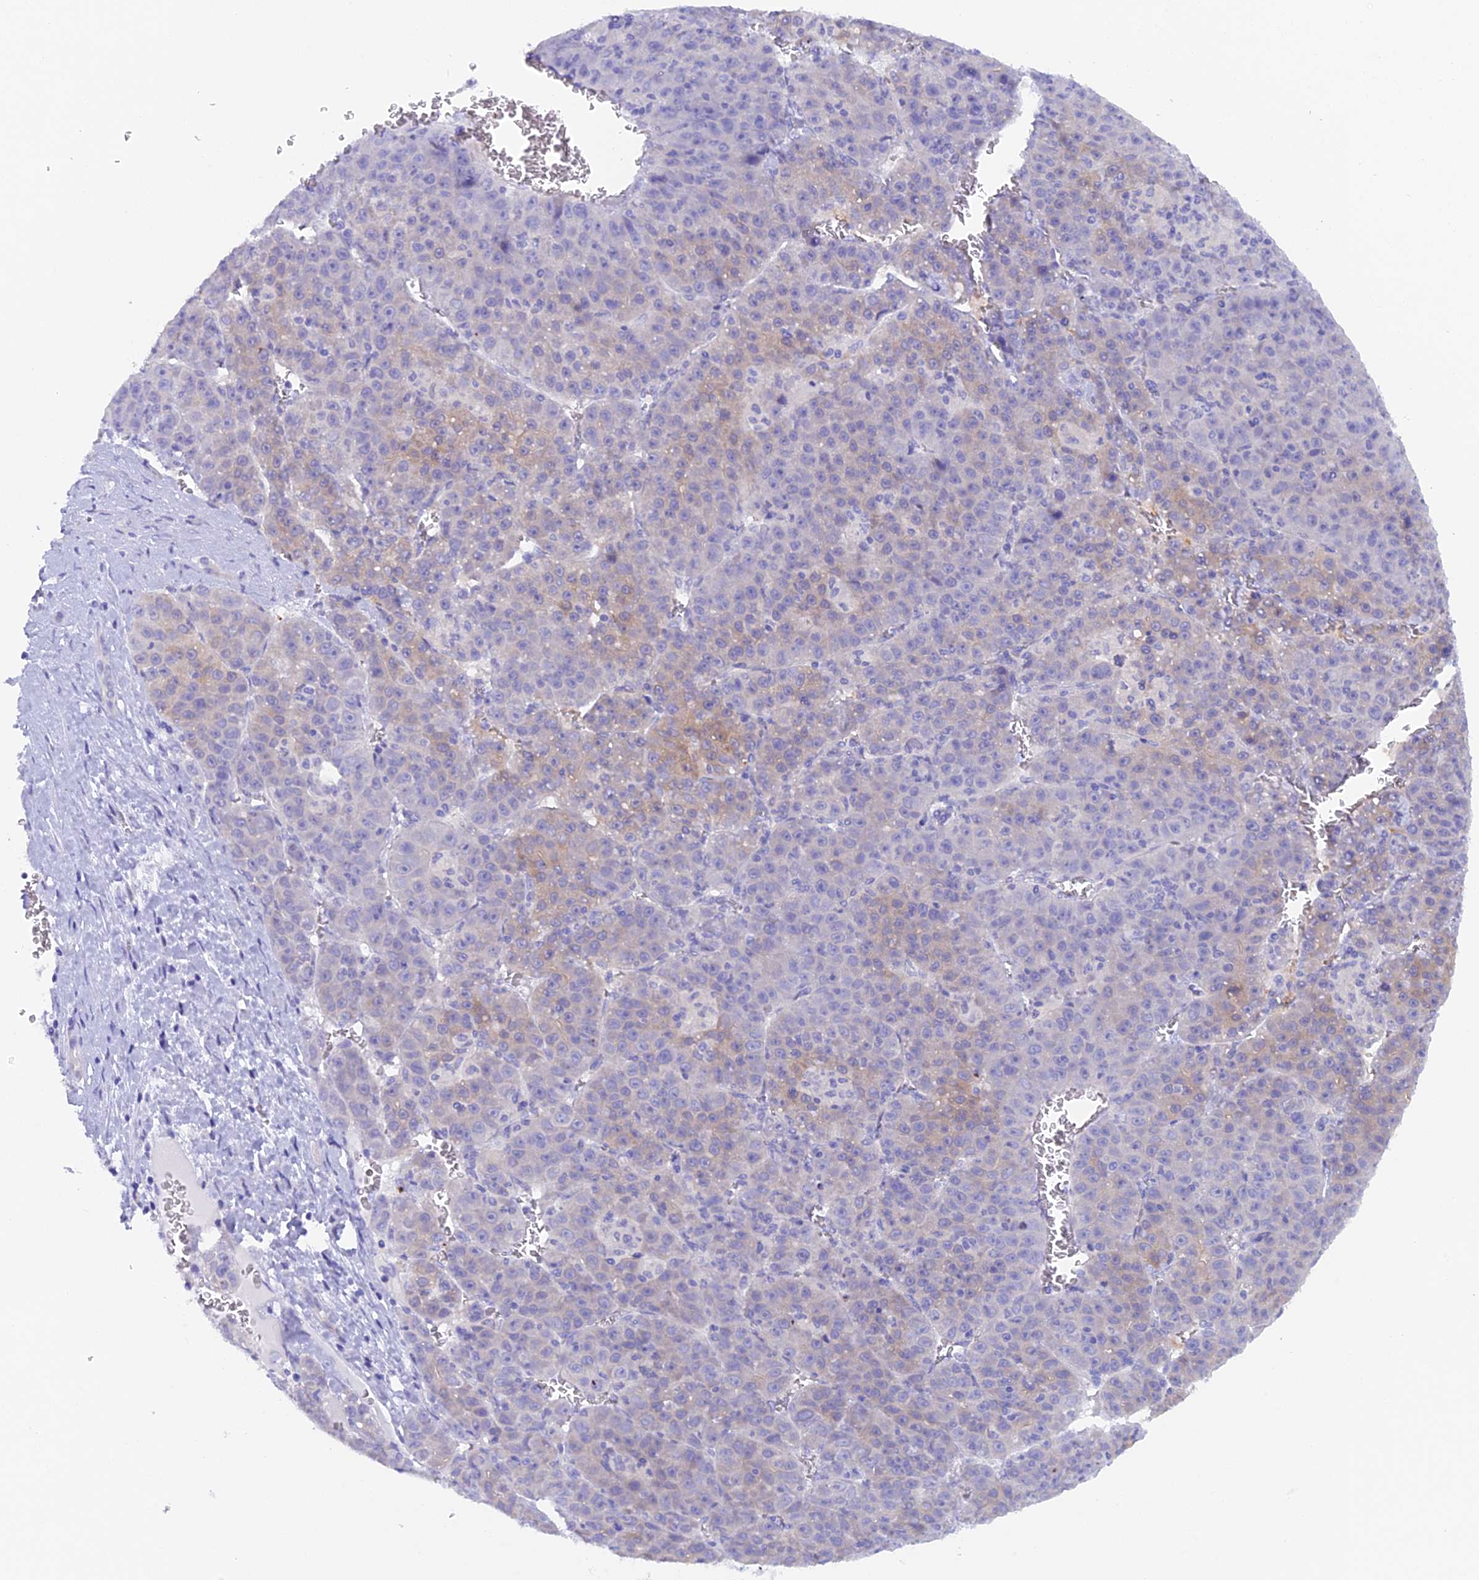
{"staining": {"intensity": "weak", "quantity": "<25%", "location": "cytoplasmic/membranous"}, "tissue": "liver cancer", "cell_type": "Tumor cells", "image_type": "cancer", "snomed": [{"axis": "morphology", "description": "Carcinoma, Hepatocellular, NOS"}, {"axis": "topography", "description": "Liver"}], "caption": "Tumor cells are negative for brown protein staining in liver hepatocellular carcinoma. (Brightfield microscopy of DAB immunohistochemistry (IHC) at high magnification).", "gene": "FZR1", "patient": {"sex": "female", "age": 53}}